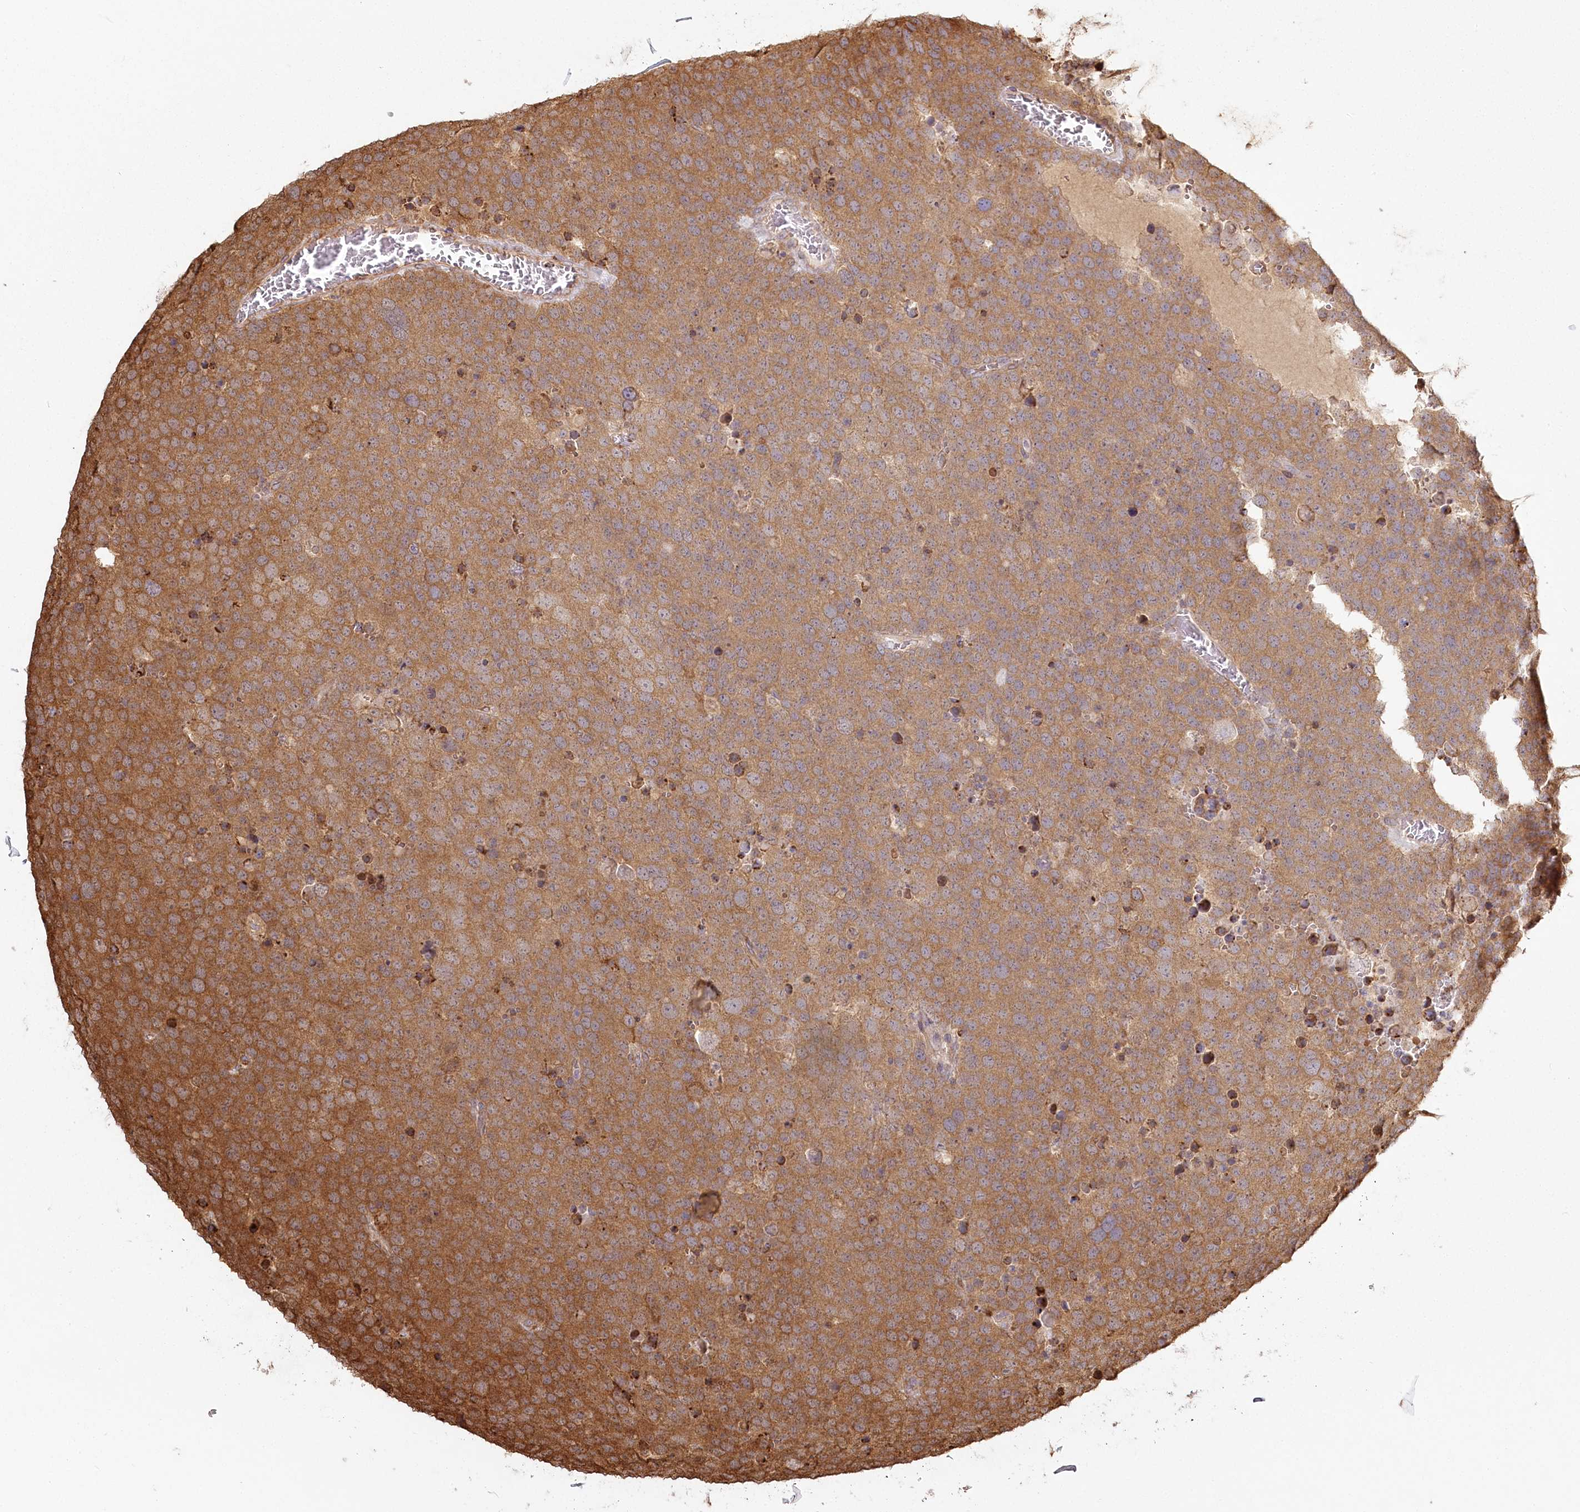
{"staining": {"intensity": "moderate", "quantity": ">75%", "location": "cytoplasmic/membranous"}, "tissue": "testis cancer", "cell_type": "Tumor cells", "image_type": "cancer", "snomed": [{"axis": "morphology", "description": "Seminoma, NOS"}, {"axis": "topography", "description": "Testis"}], "caption": "Moderate cytoplasmic/membranous positivity is seen in about >75% of tumor cells in testis cancer.", "gene": "FAM13A", "patient": {"sex": "male", "age": 71}}